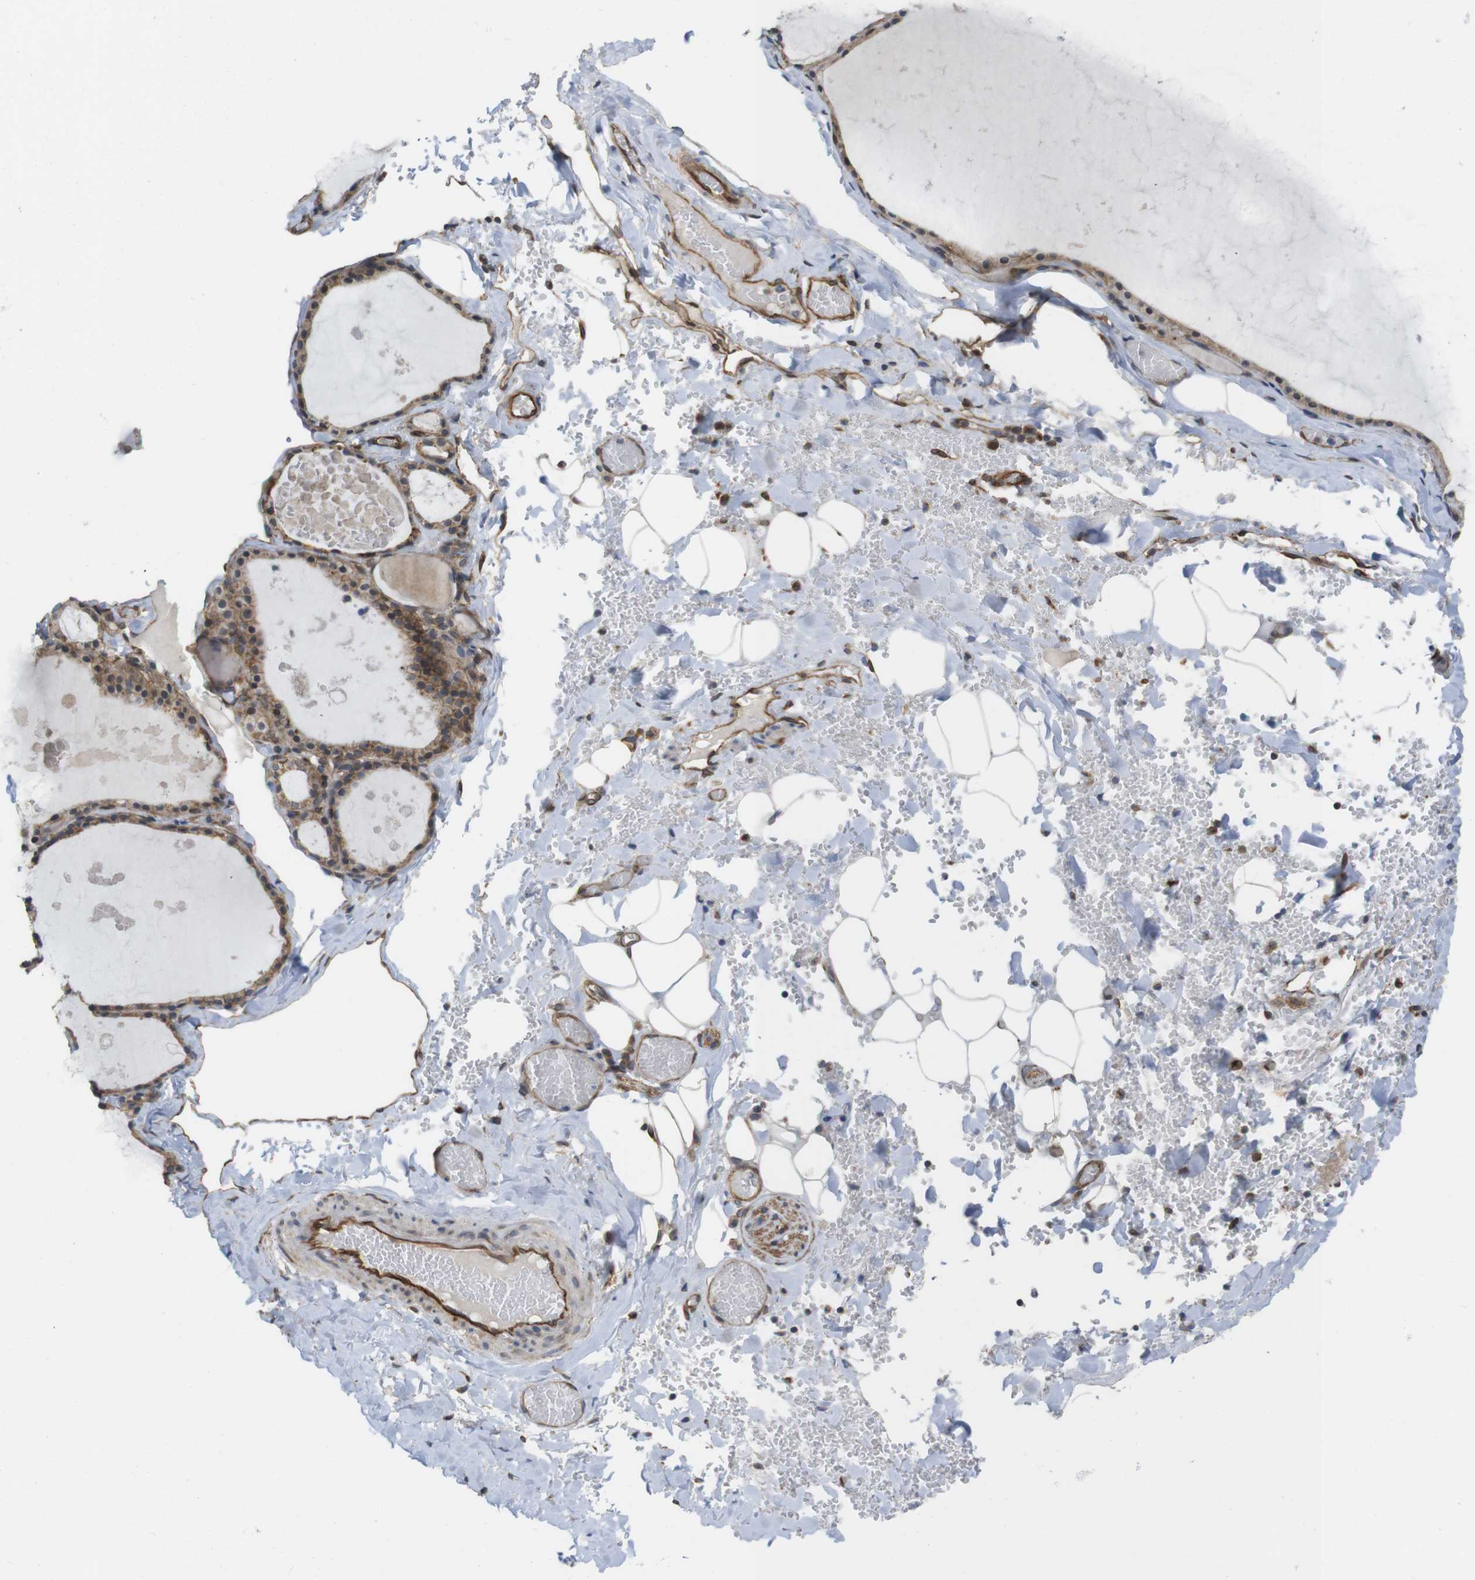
{"staining": {"intensity": "moderate", "quantity": ">75%", "location": "cytoplasmic/membranous"}, "tissue": "thyroid gland", "cell_type": "Glandular cells", "image_type": "normal", "snomed": [{"axis": "morphology", "description": "Normal tissue, NOS"}, {"axis": "topography", "description": "Thyroid gland"}], "caption": "Brown immunohistochemical staining in benign thyroid gland demonstrates moderate cytoplasmic/membranous staining in approximately >75% of glandular cells. (DAB = brown stain, brightfield microscopy at high magnification).", "gene": "ZDHHC5", "patient": {"sex": "male", "age": 56}}